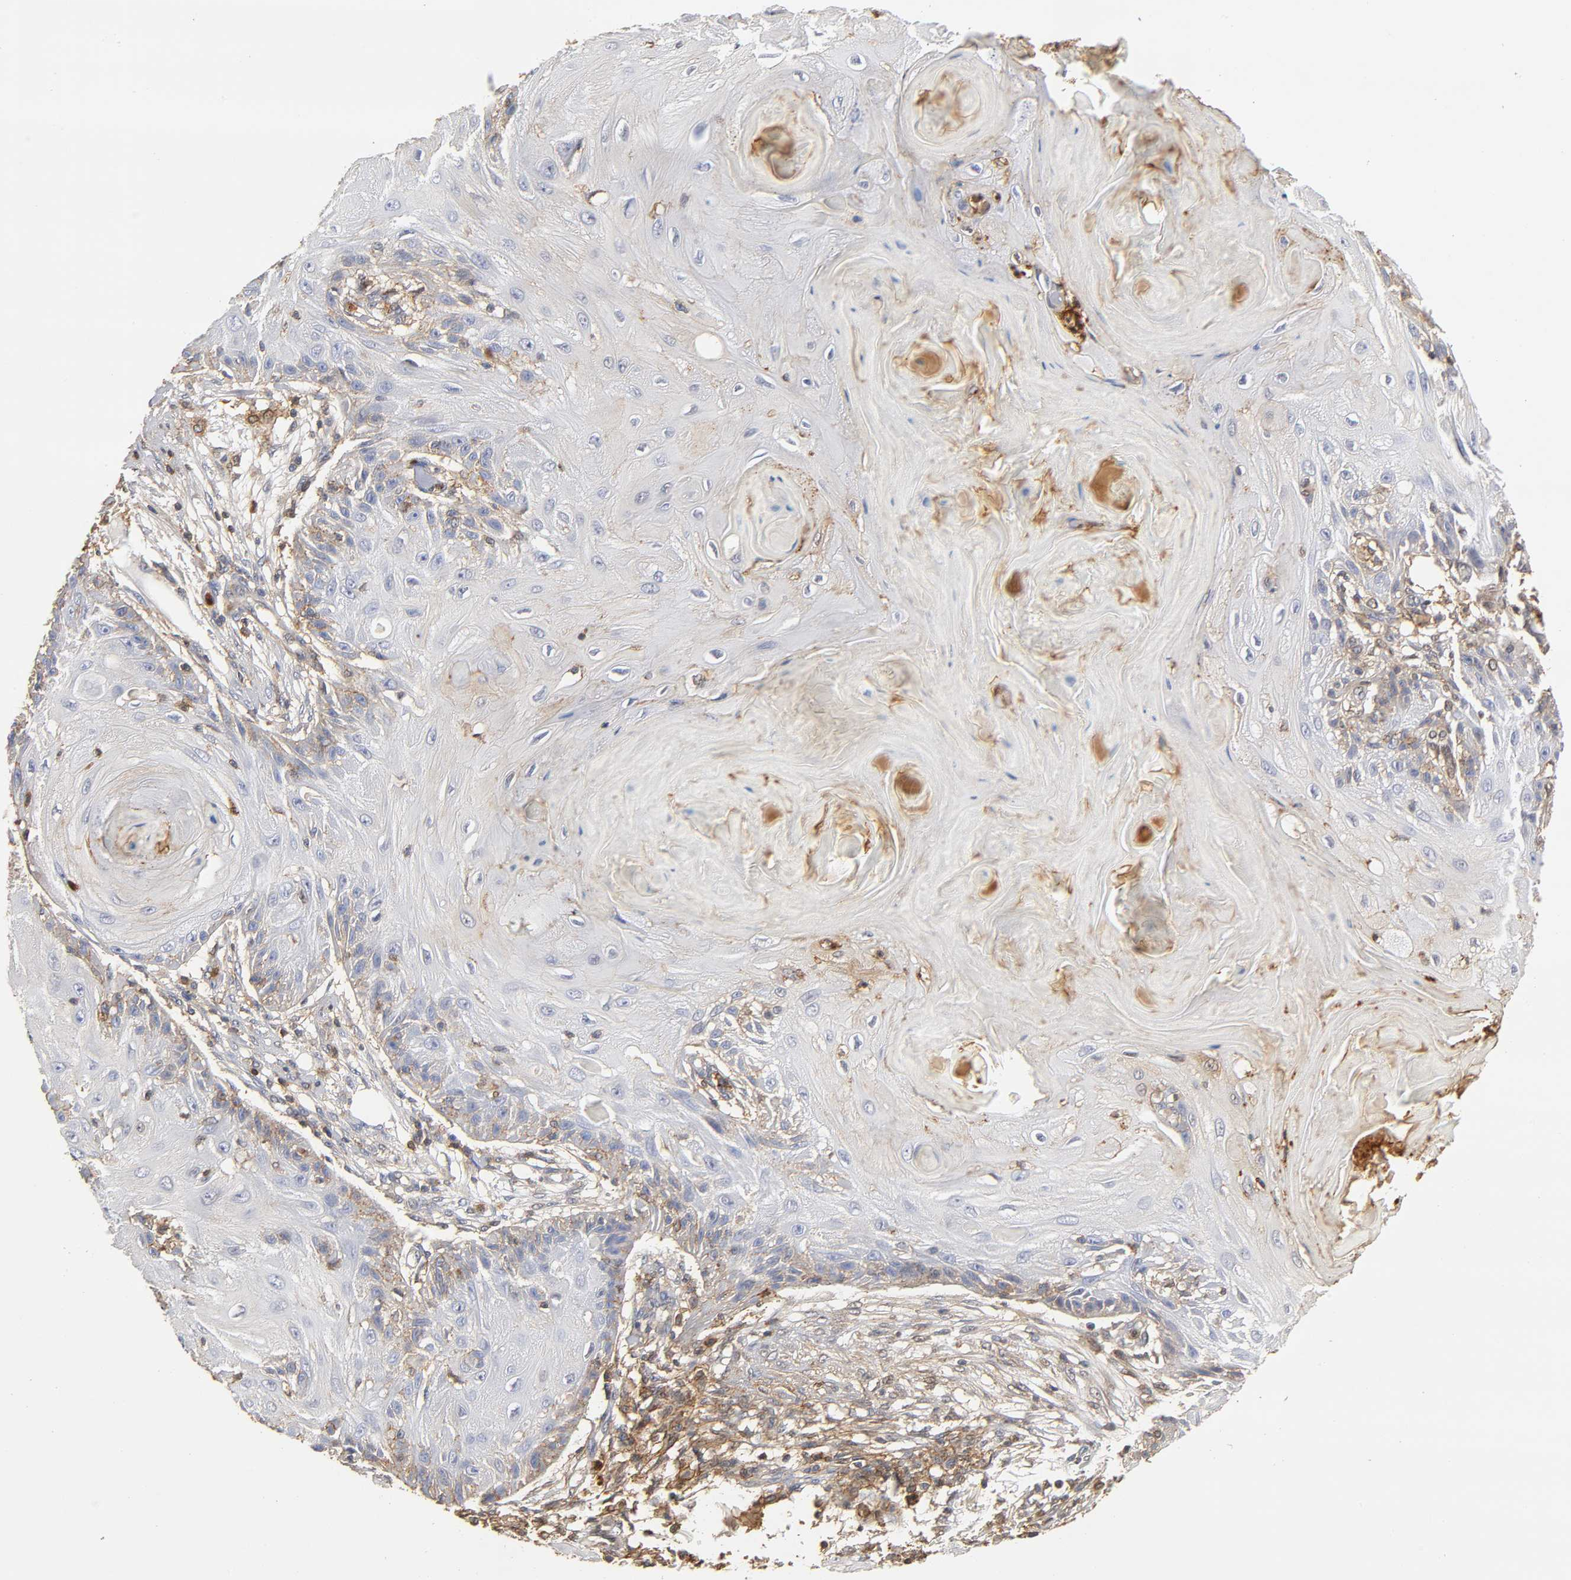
{"staining": {"intensity": "weak", "quantity": "<25%", "location": "cytoplasmic/membranous"}, "tissue": "skin cancer", "cell_type": "Tumor cells", "image_type": "cancer", "snomed": [{"axis": "morphology", "description": "Squamous cell carcinoma, NOS"}, {"axis": "topography", "description": "Skin"}], "caption": "Protein analysis of skin cancer (squamous cell carcinoma) displays no significant expression in tumor cells.", "gene": "ANXA11", "patient": {"sex": "female", "age": 88}}